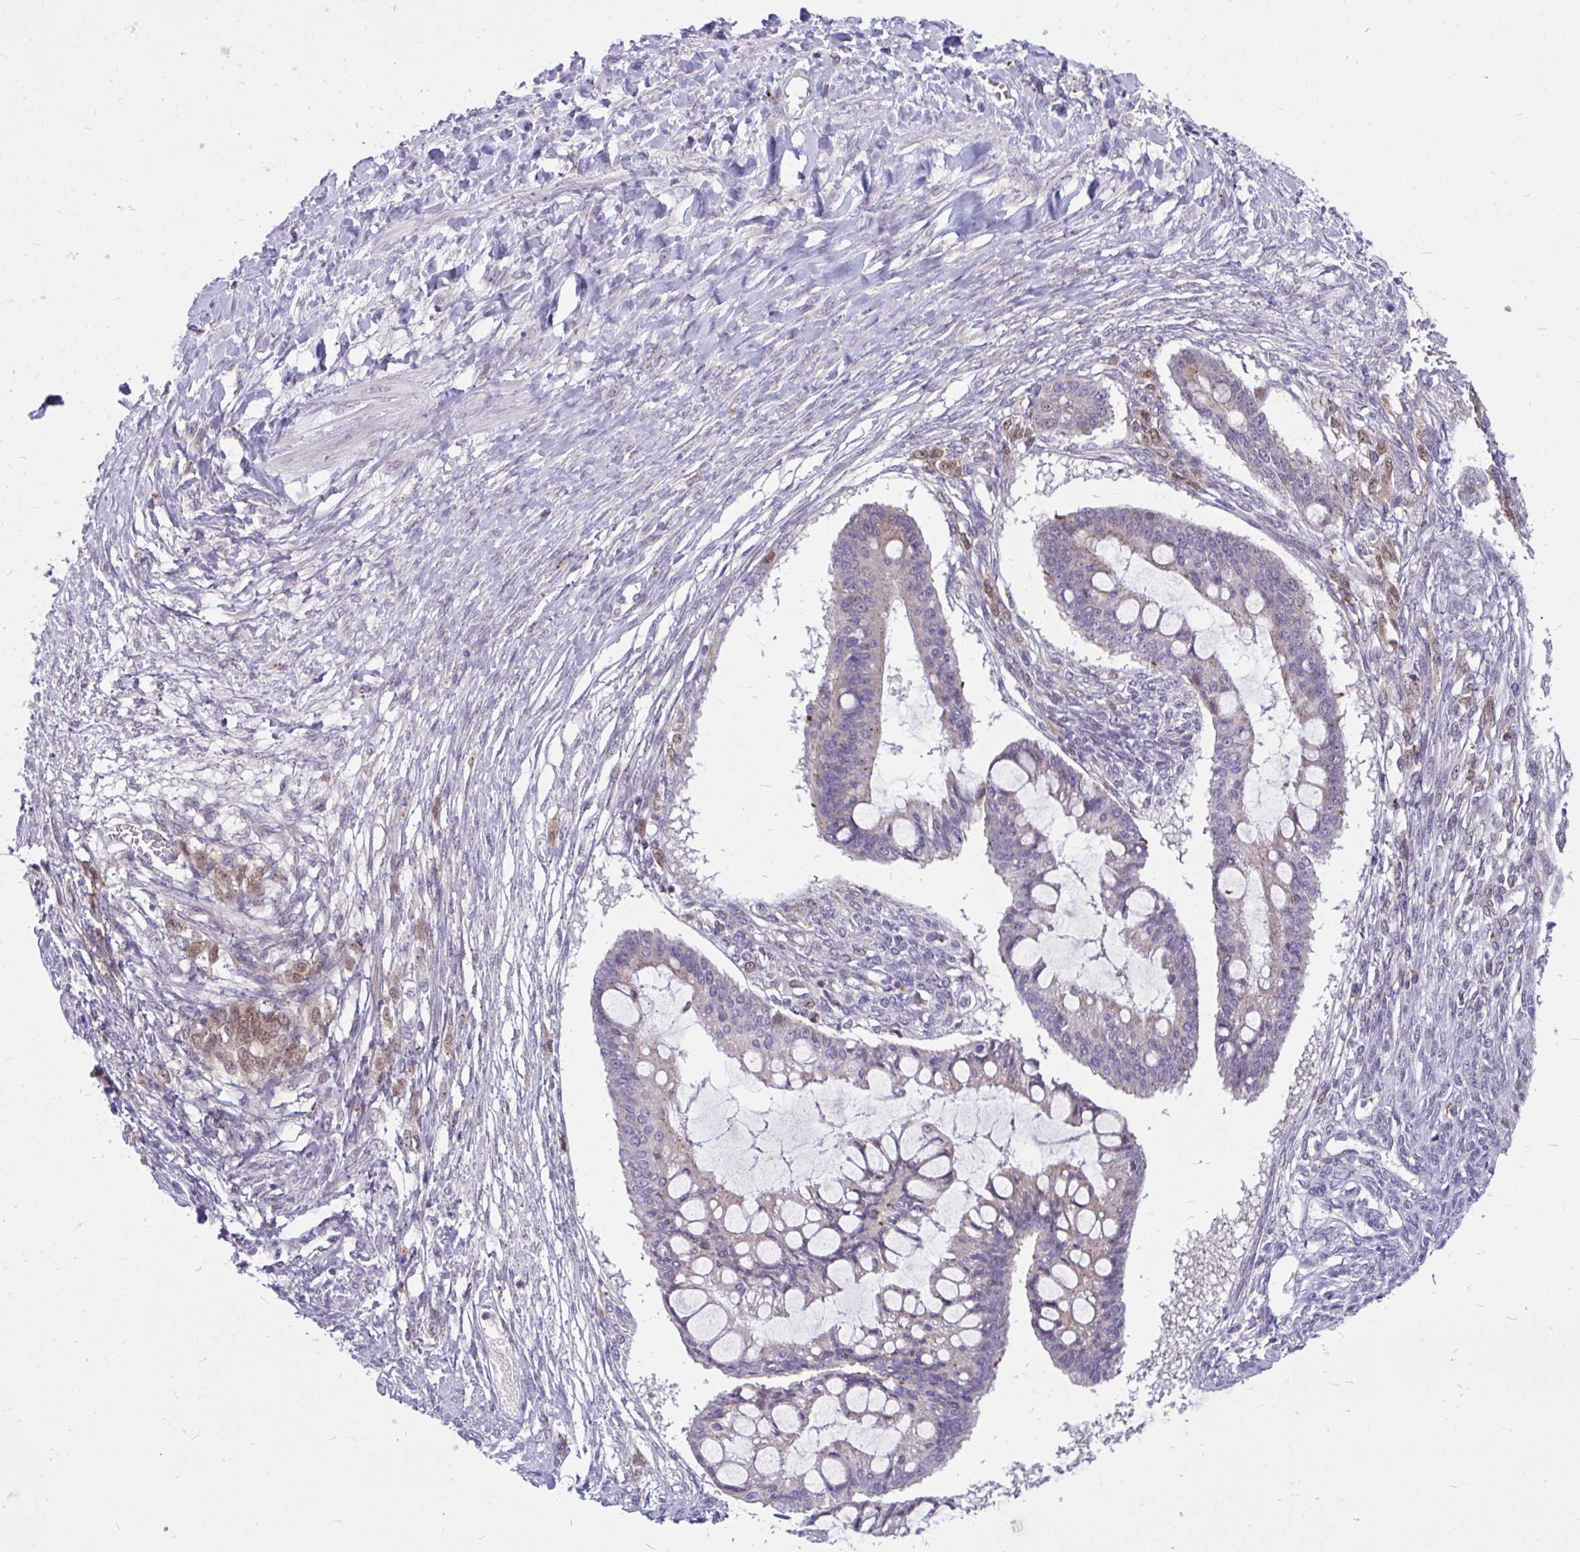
{"staining": {"intensity": "moderate", "quantity": "<25%", "location": "nuclear"}, "tissue": "ovarian cancer", "cell_type": "Tumor cells", "image_type": "cancer", "snomed": [{"axis": "morphology", "description": "Cystadenocarcinoma, mucinous, NOS"}, {"axis": "topography", "description": "Ovary"}], "caption": "IHC micrograph of neoplastic tissue: human ovarian cancer stained using immunohistochemistry (IHC) reveals low levels of moderate protein expression localized specifically in the nuclear of tumor cells, appearing as a nuclear brown color.", "gene": "ZSCAN25", "patient": {"sex": "female", "age": 73}}